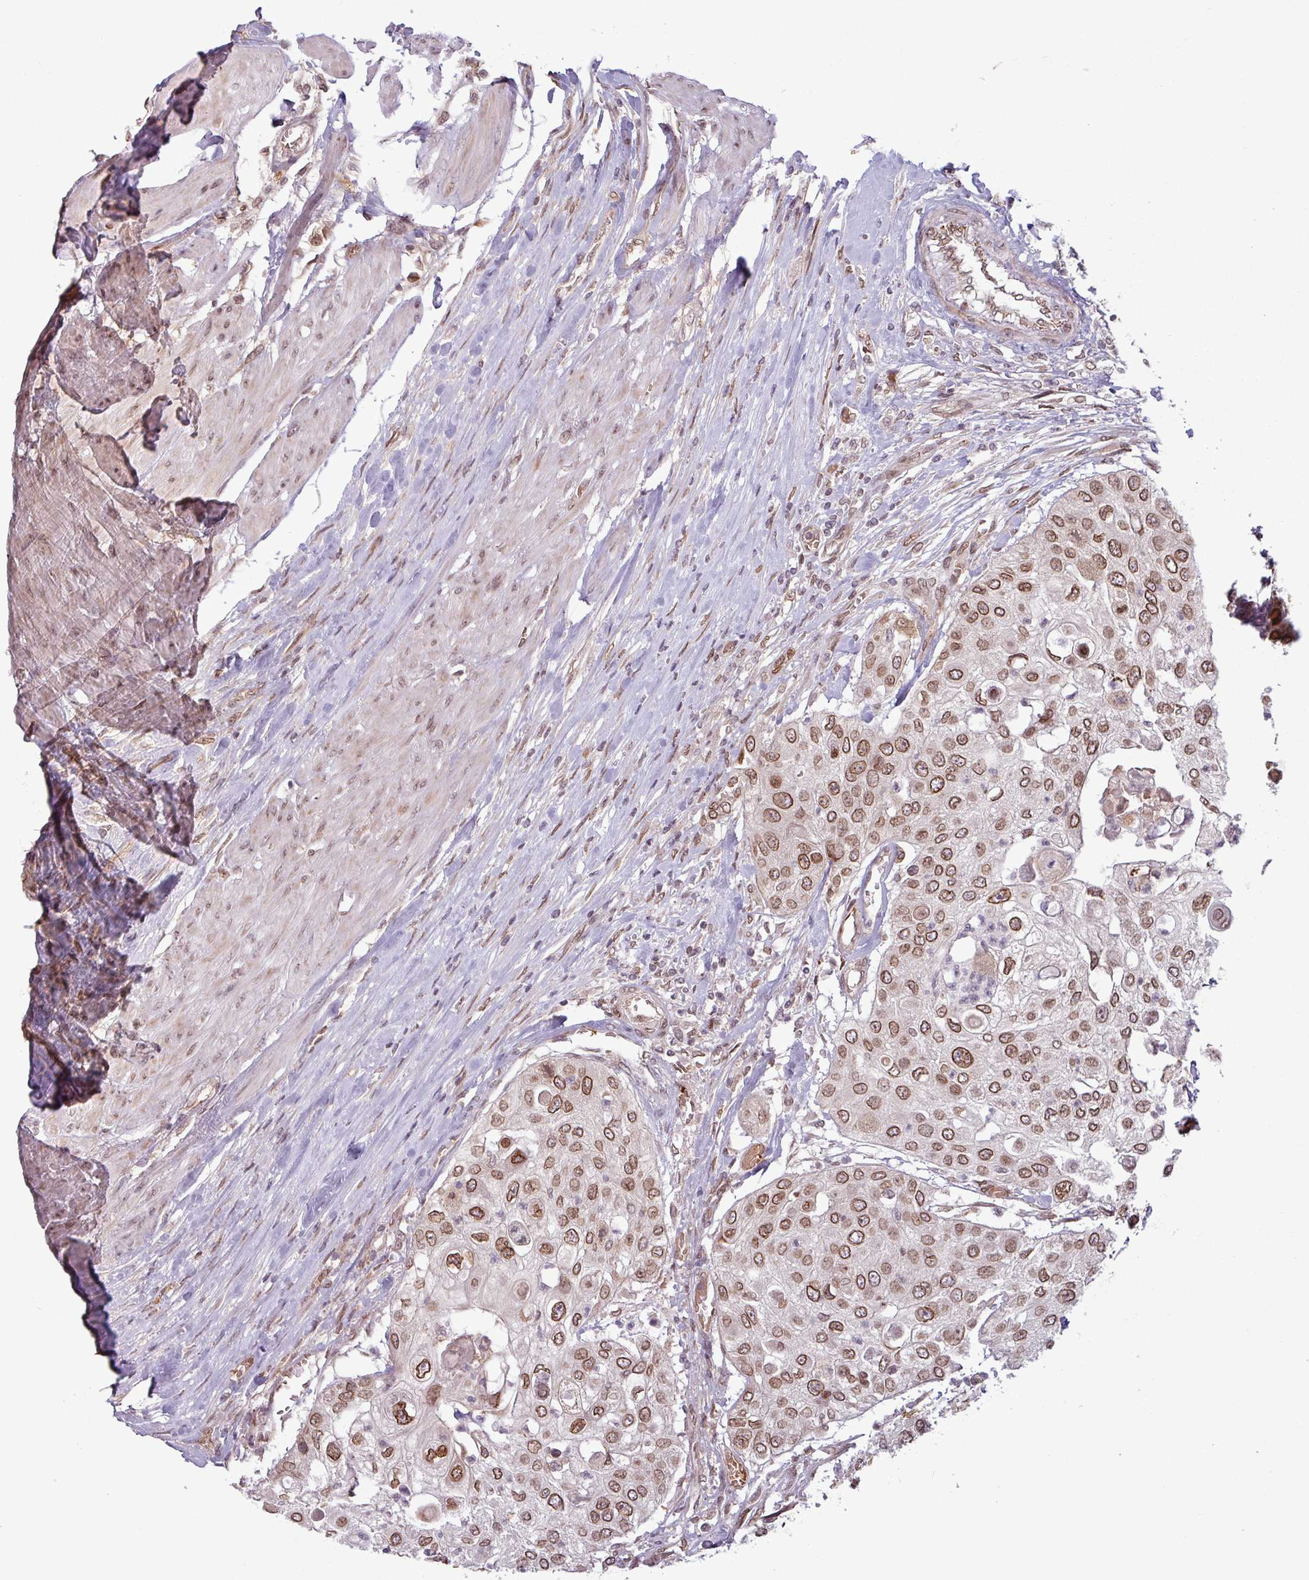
{"staining": {"intensity": "moderate", "quantity": ">75%", "location": "cytoplasmic/membranous,nuclear"}, "tissue": "urothelial cancer", "cell_type": "Tumor cells", "image_type": "cancer", "snomed": [{"axis": "morphology", "description": "Urothelial carcinoma, High grade"}, {"axis": "topography", "description": "Urinary bladder"}], "caption": "Urothelial cancer stained with a brown dye shows moderate cytoplasmic/membranous and nuclear positive staining in approximately >75% of tumor cells.", "gene": "RBM4B", "patient": {"sex": "female", "age": 79}}